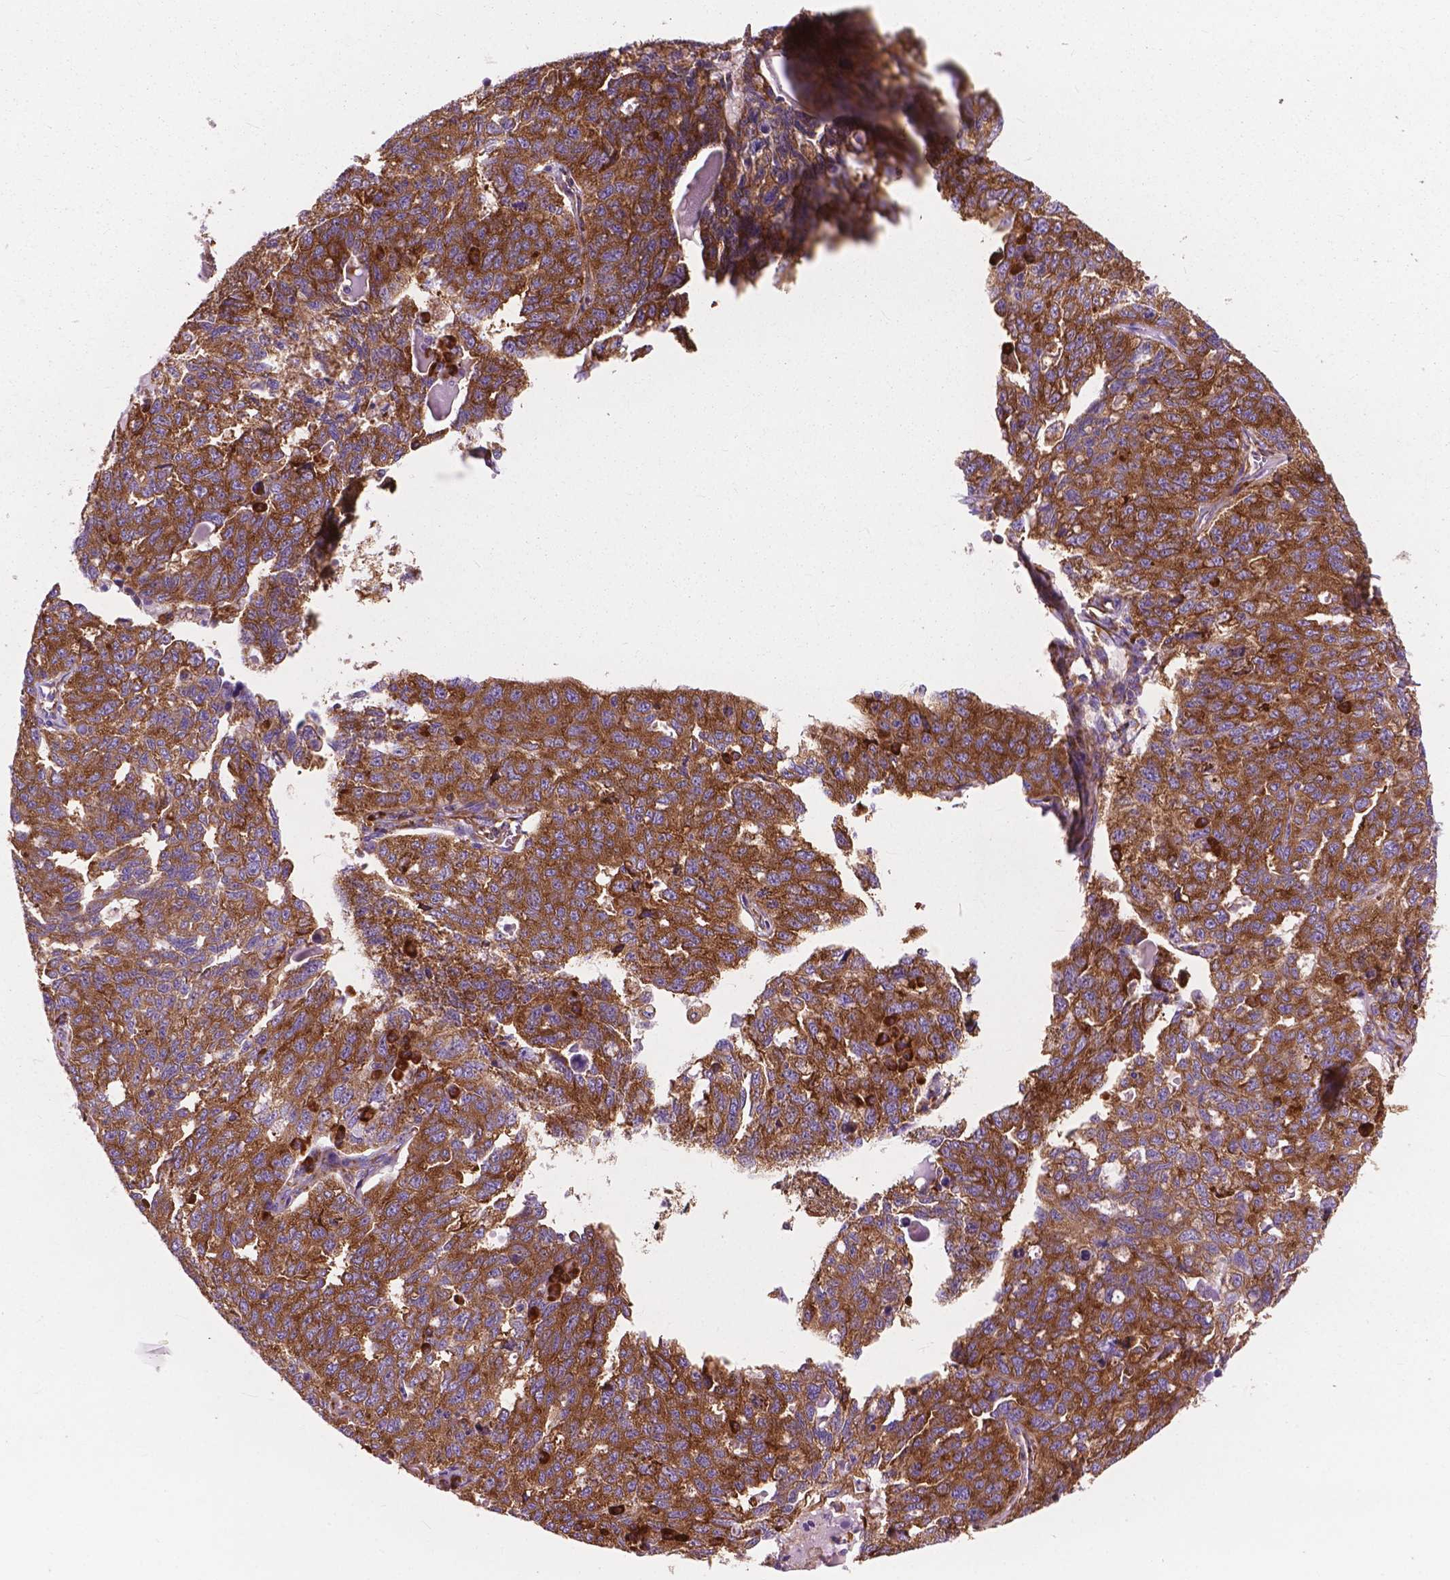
{"staining": {"intensity": "strong", "quantity": ">75%", "location": "cytoplasmic/membranous"}, "tissue": "ovarian cancer", "cell_type": "Tumor cells", "image_type": "cancer", "snomed": [{"axis": "morphology", "description": "Cystadenocarcinoma, serous, NOS"}, {"axis": "topography", "description": "Ovary"}], "caption": "Protein expression analysis of serous cystadenocarcinoma (ovarian) shows strong cytoplasmic/membranous positivity in about >75% of tumor cells. (brown staining indicates protein expression, while blue staining denotes nuclei).", "gene": "RPL37A", "patient": {"sex": "female", "age": 71}}